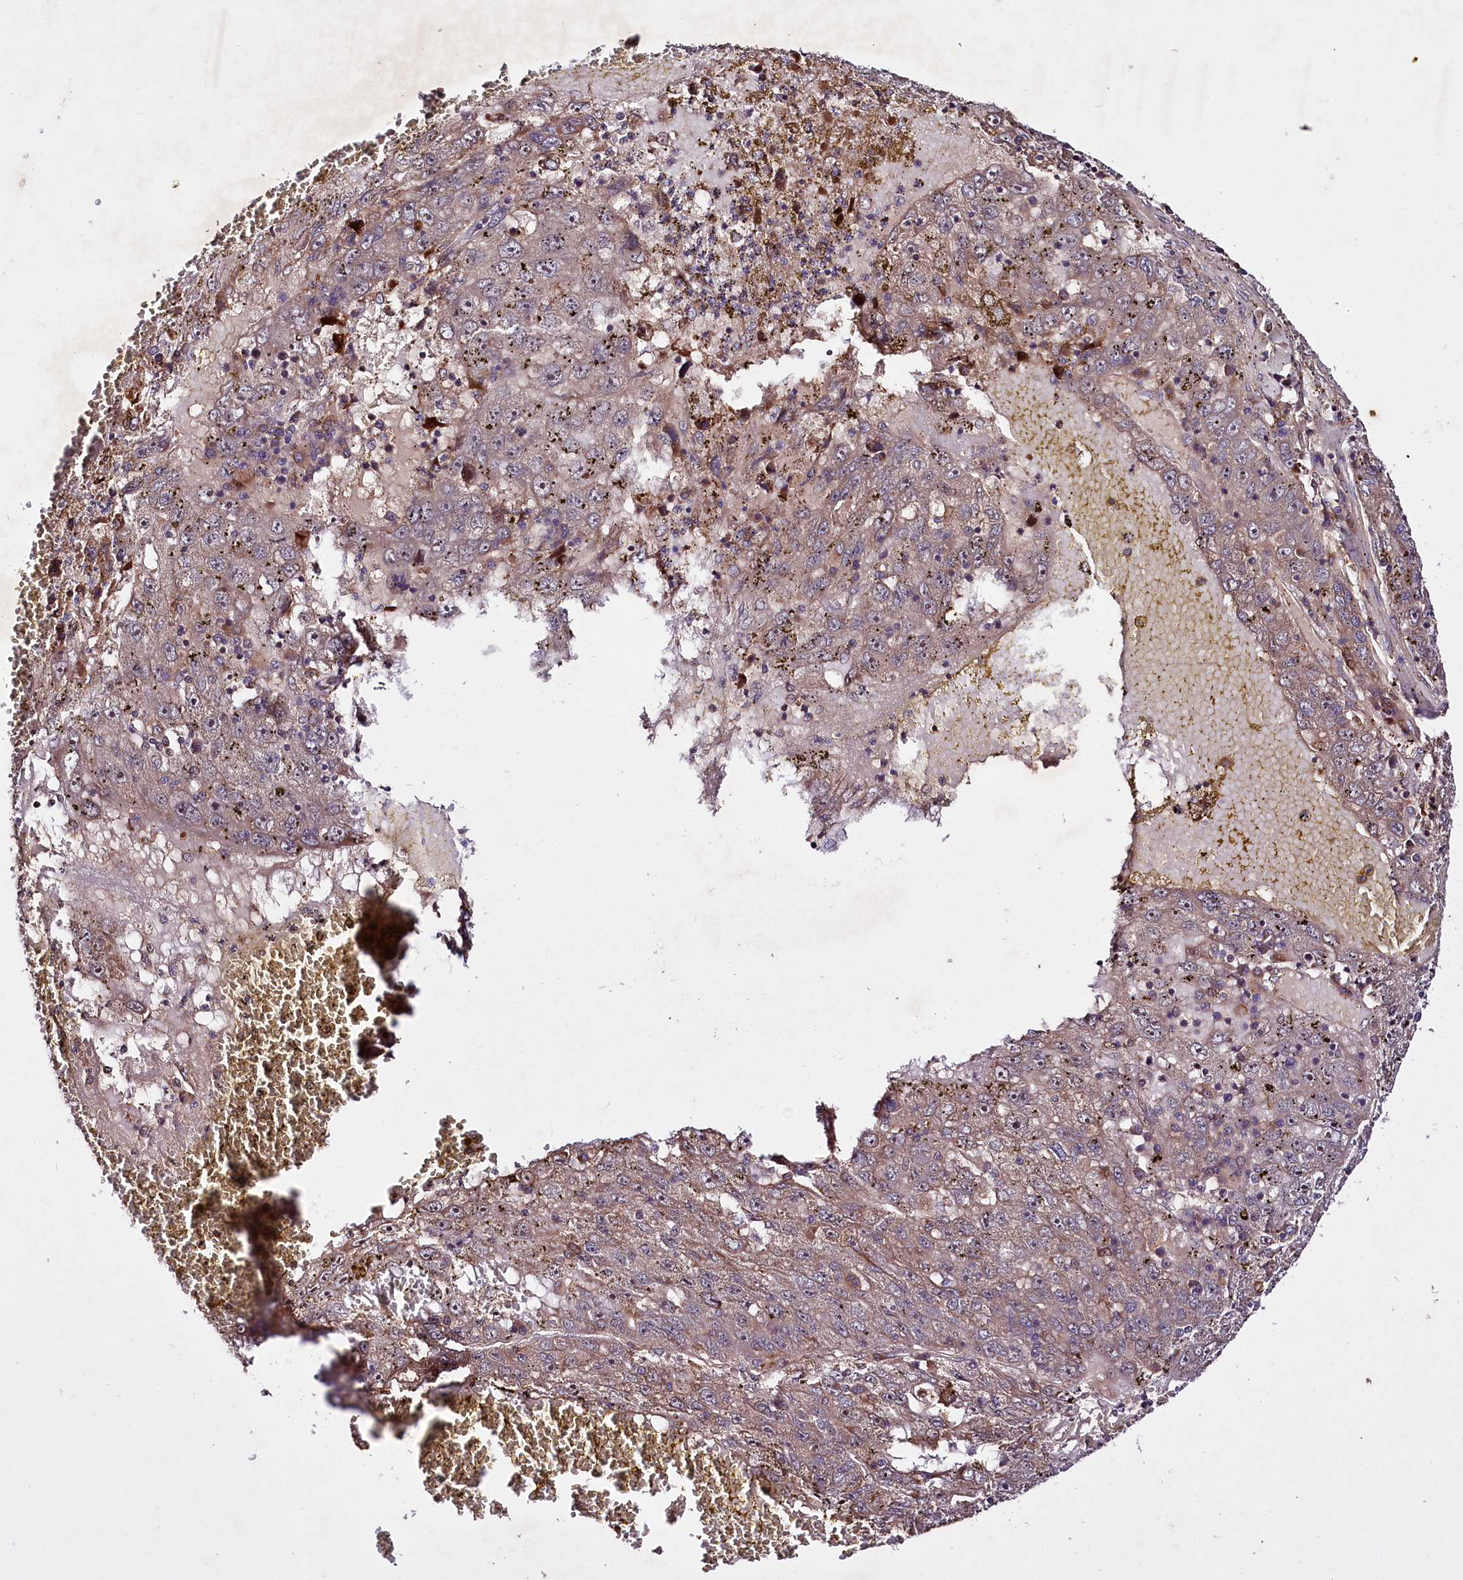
{"staining": {"intensity": "weak", "quantity": ">75%", "location": "cytoplasmic/membranous"}, "tissue": "liver cancer", "cell_type": "Tumor cells", "image_type": "cancer", "snomed": [{"axis": "morphology", "description": "Carcinoma, Hepatocellular, NOS"}, {"axis": "topography", "description": "Liver"}], "caption": "Brown immunohistochemical staining in human liver hepatocellular carcinoma exhibits weak cytoplasmic/membranous staining in about >75% of tumor cells.", "gene": "TNPO3", "patient": {"sex": "male", "age": 49}}